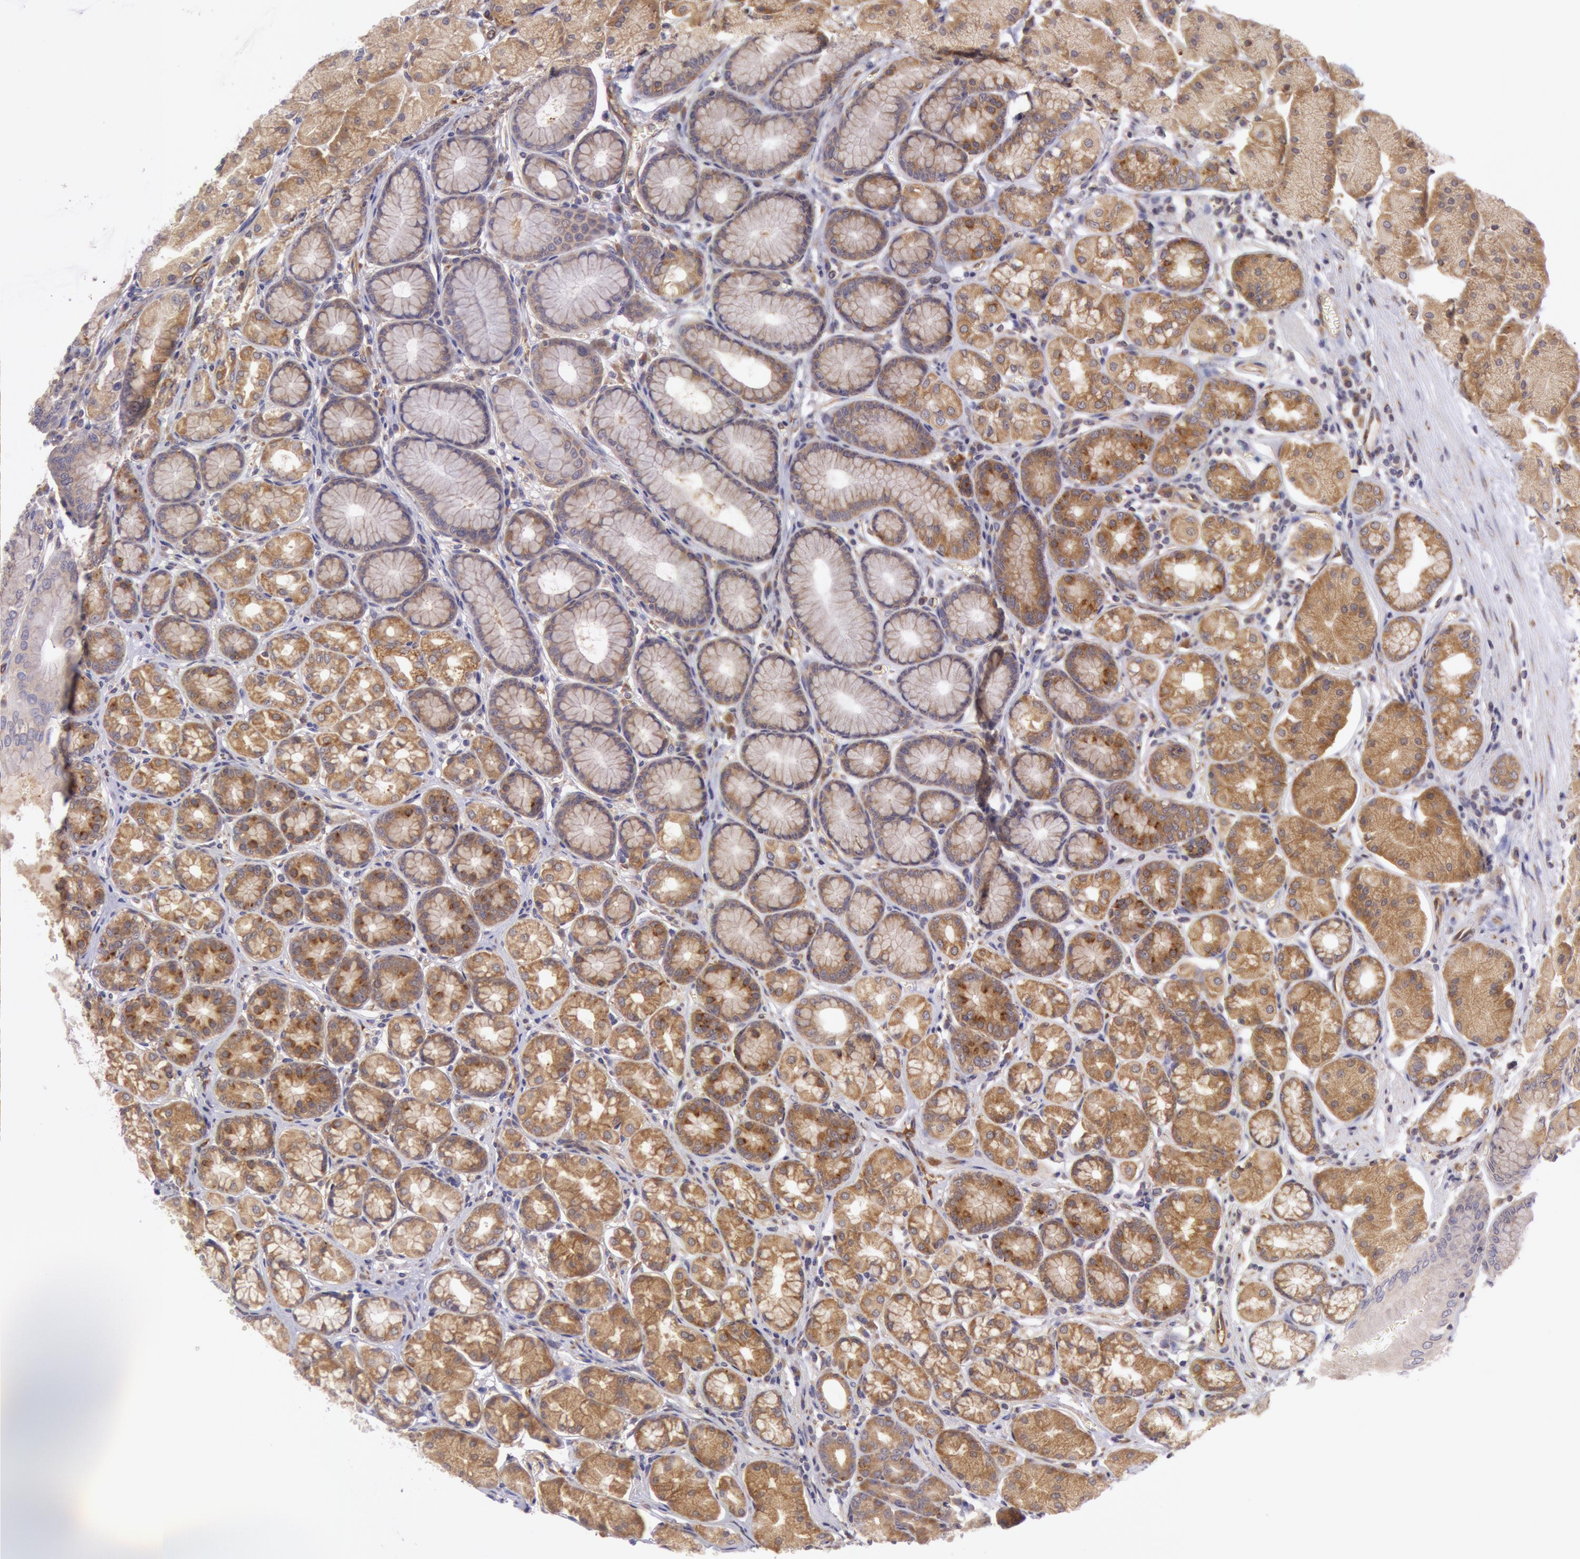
{"staining": {"intensity": "moderate", "quantity": ">75%", "location": "cytoplasmic/membranous"}, "tissue": "stomach", "cell_type": "Glandular cells", "image_type": "normal", "snomed": [{"axis": "morphology", "description": "Normal tissue, NOS"}, {"axis": "topography", "description": "Stomach"}, {"axis": "topography", "description": "Stomach, lower"}], "caption": "Glandular cells show medium levels of moderate cytoplasmic/membranous staining in approximately >75% of cells in benign human stomach.", "gene": "CHUK", "patient": {"sex": "male", "age": 76}}